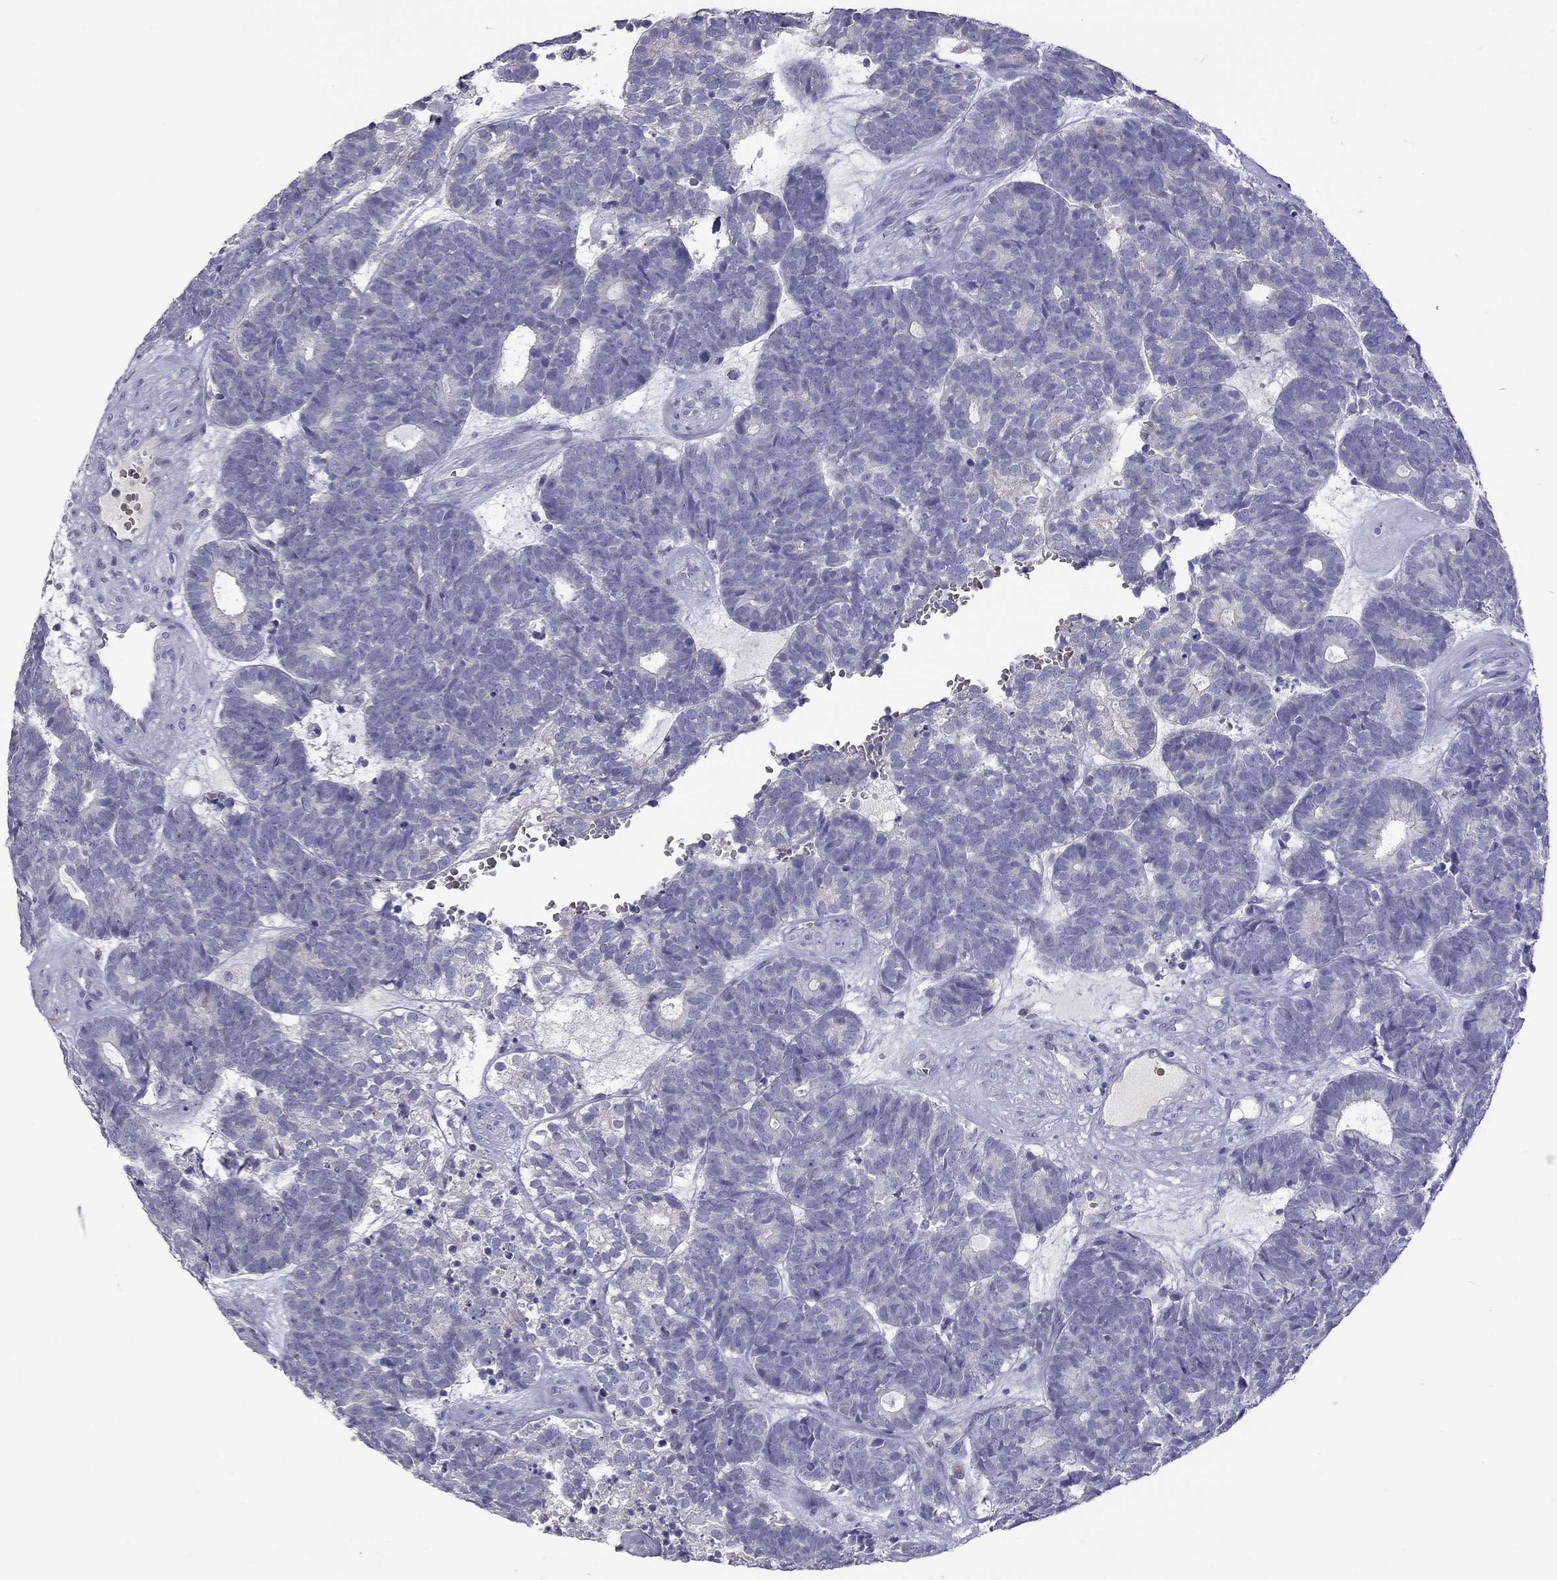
{"staining": {"intensity": "negative", "quantity": "none", "location": "none"}, "tissue": "head and neck cancer", "cell_type": "Tumor cells", "image_type": "cancer", "snomed": [{"axis": "morphology", "description": "Adenocarcinoma, NOS"}, {"axis": "topography", "description": "Head-Neck"}], "caption": "DAB immunohistochemical staining of human adenocarcinoma (head and neck) reveals no significant staining in tumor cells.", "gene": "MUC16", "patient": {"sex": "female", "age": 81}}